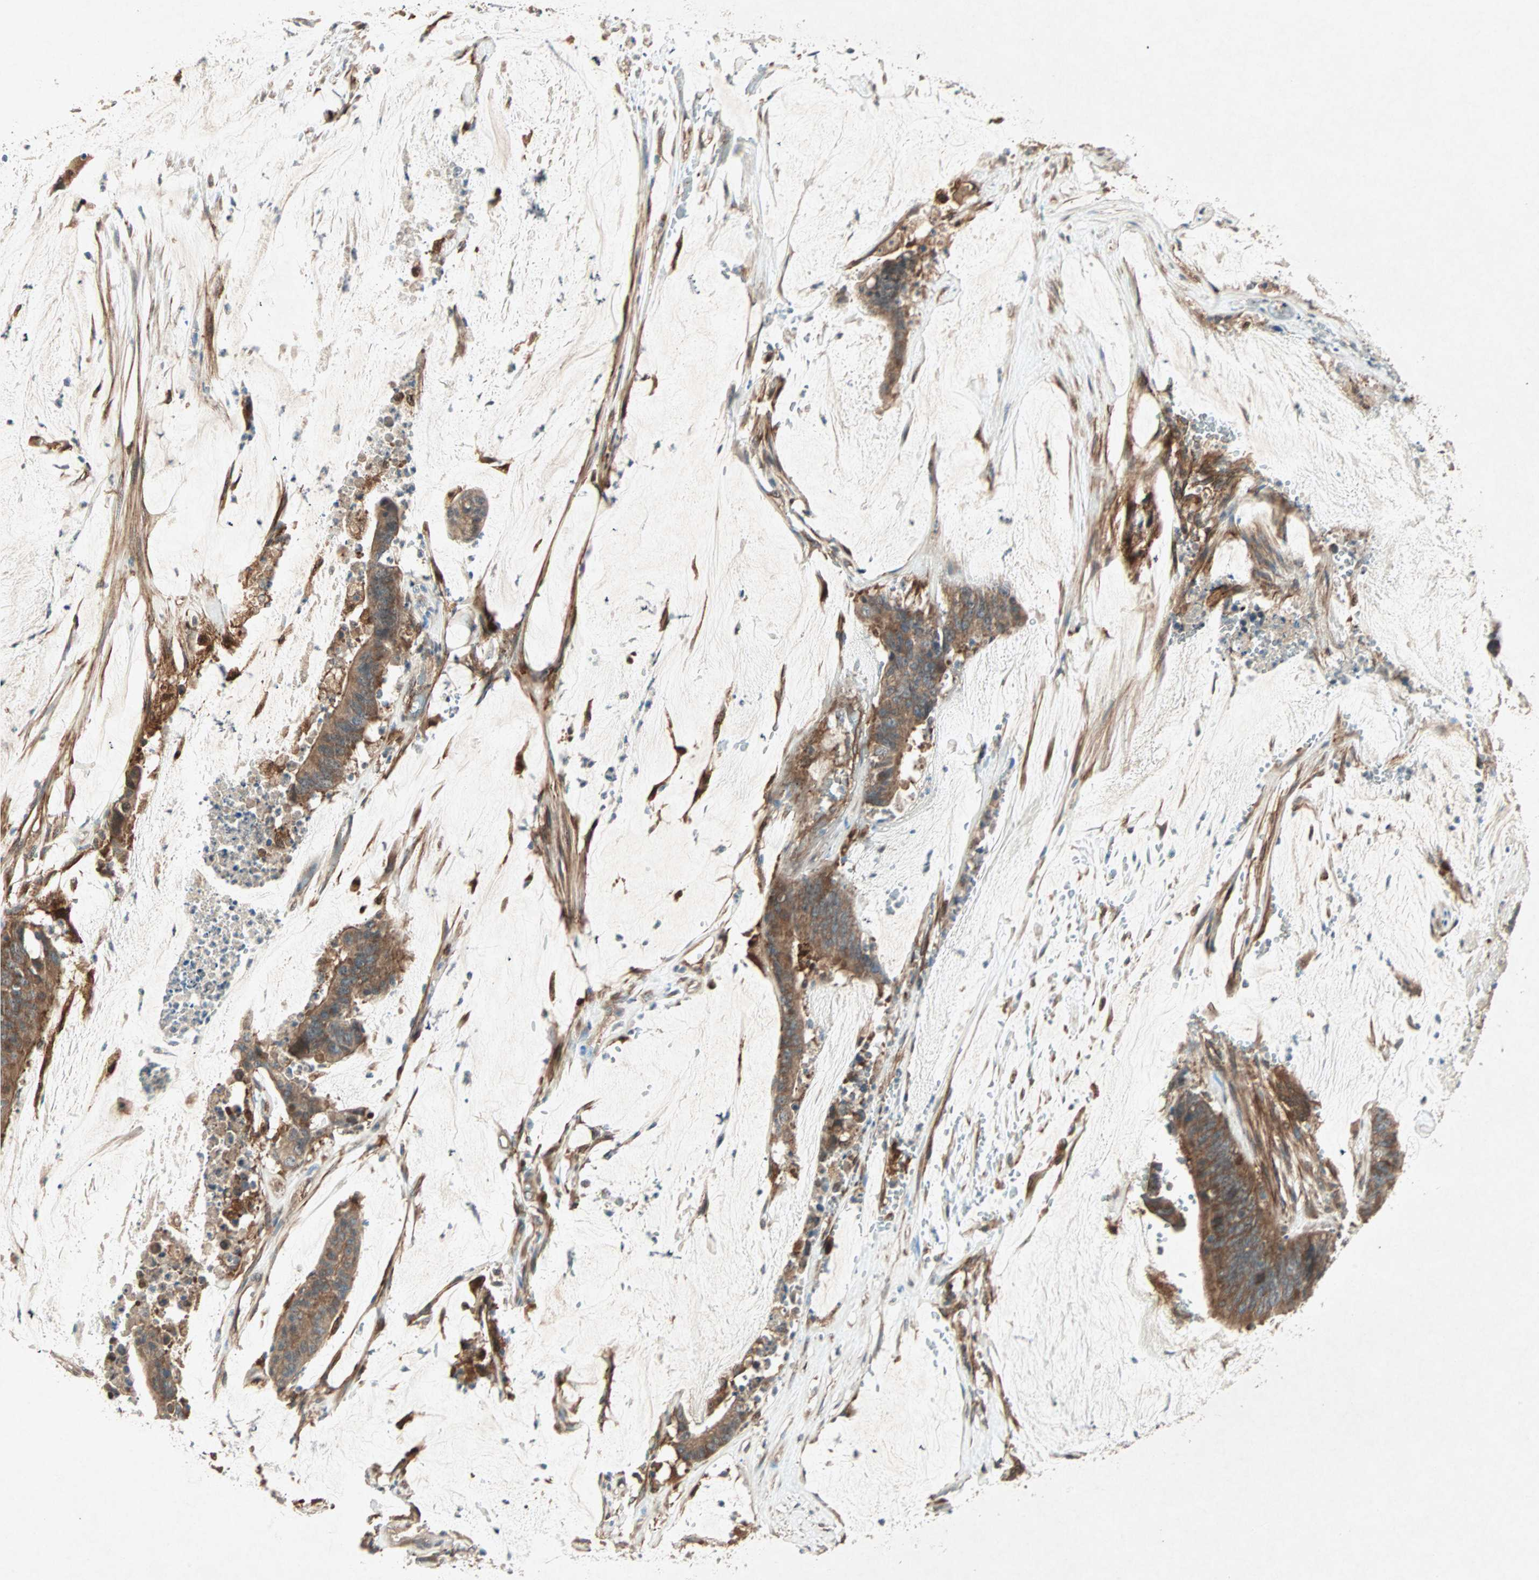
{"staining": {"intensity": "strong", "quantity": ">75%", "location": "cytoplasmic/membranous"}, "tissue": "colorectal cancer", "cell_type": "Tumor cells", "image_type": "cancer", "snomed": [{"axis": "morphology", "description": "Adenocarcinoma, NOS"}, {"axis": "topography", "description": "Rectum"}], "caption": "Adenocarcinoma (colorectal) stained with IHC shows strong cytoplasmic/membranous positivity in approximately >75% of tumor cells.", "gene": "SDSL", "patient": {"sex": "female", "age": 66}}